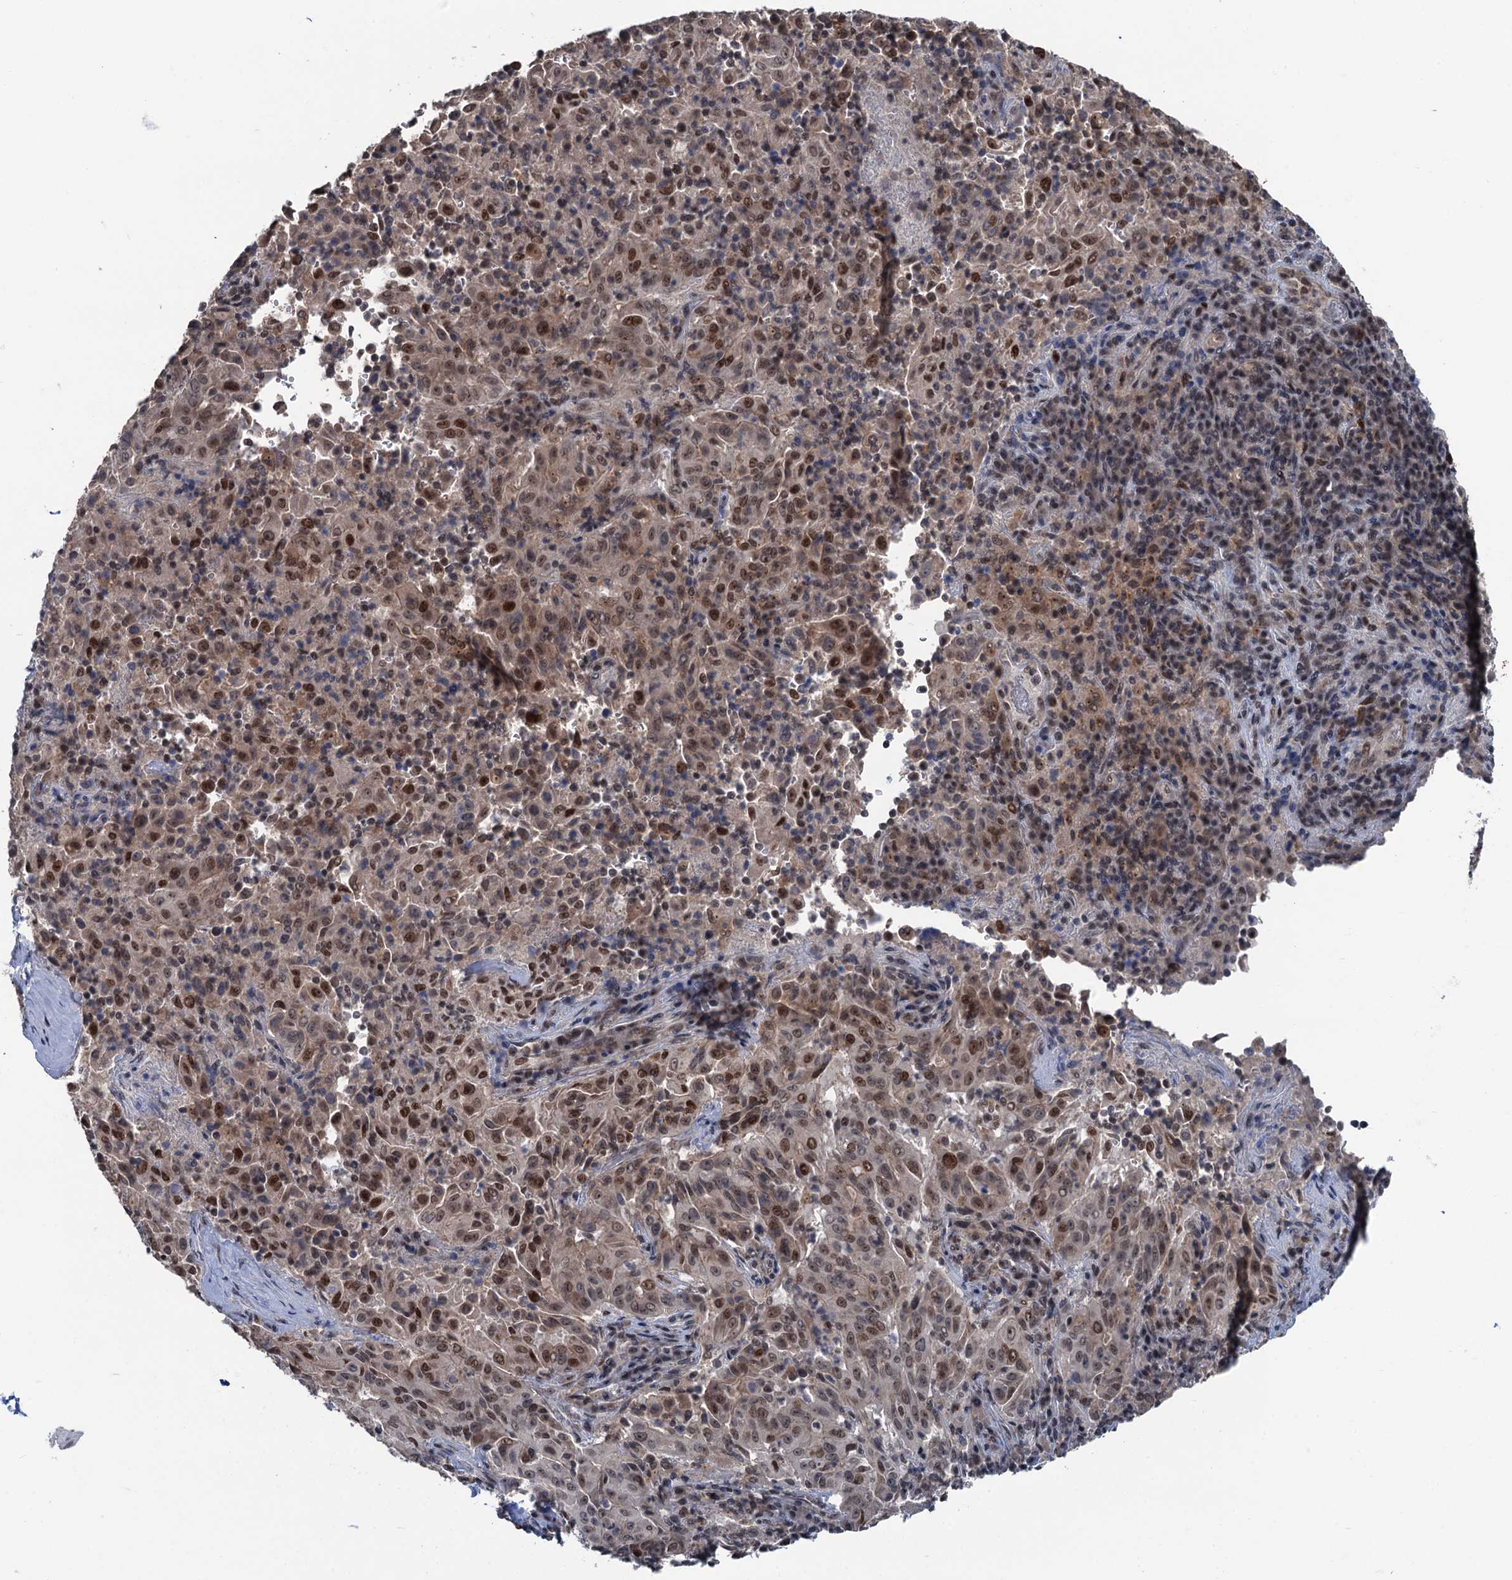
{"staining": {"intensity": "moderate", "quantity": ">75%", "location": "nuclear"}, "tissue": "pancreatic cancer", "cell_type": "Tumor cells", "image_type": "cancer", "snomed": [{"axis": "morphology", "description": "Adenocarcinoma, NOS"}, {"axis": "topography", "description": "Pancreas"}], "caption": "Brown immunohistochemical staining in pancreatic adenocarcinoma exhibits moderate nuclear expression in approximately >75% of tumor cells. (DAB IHC with brightfield microscopy, high magnification).", "gene": "RASSF4", "patient": {"sex": "male", "age": 51}}